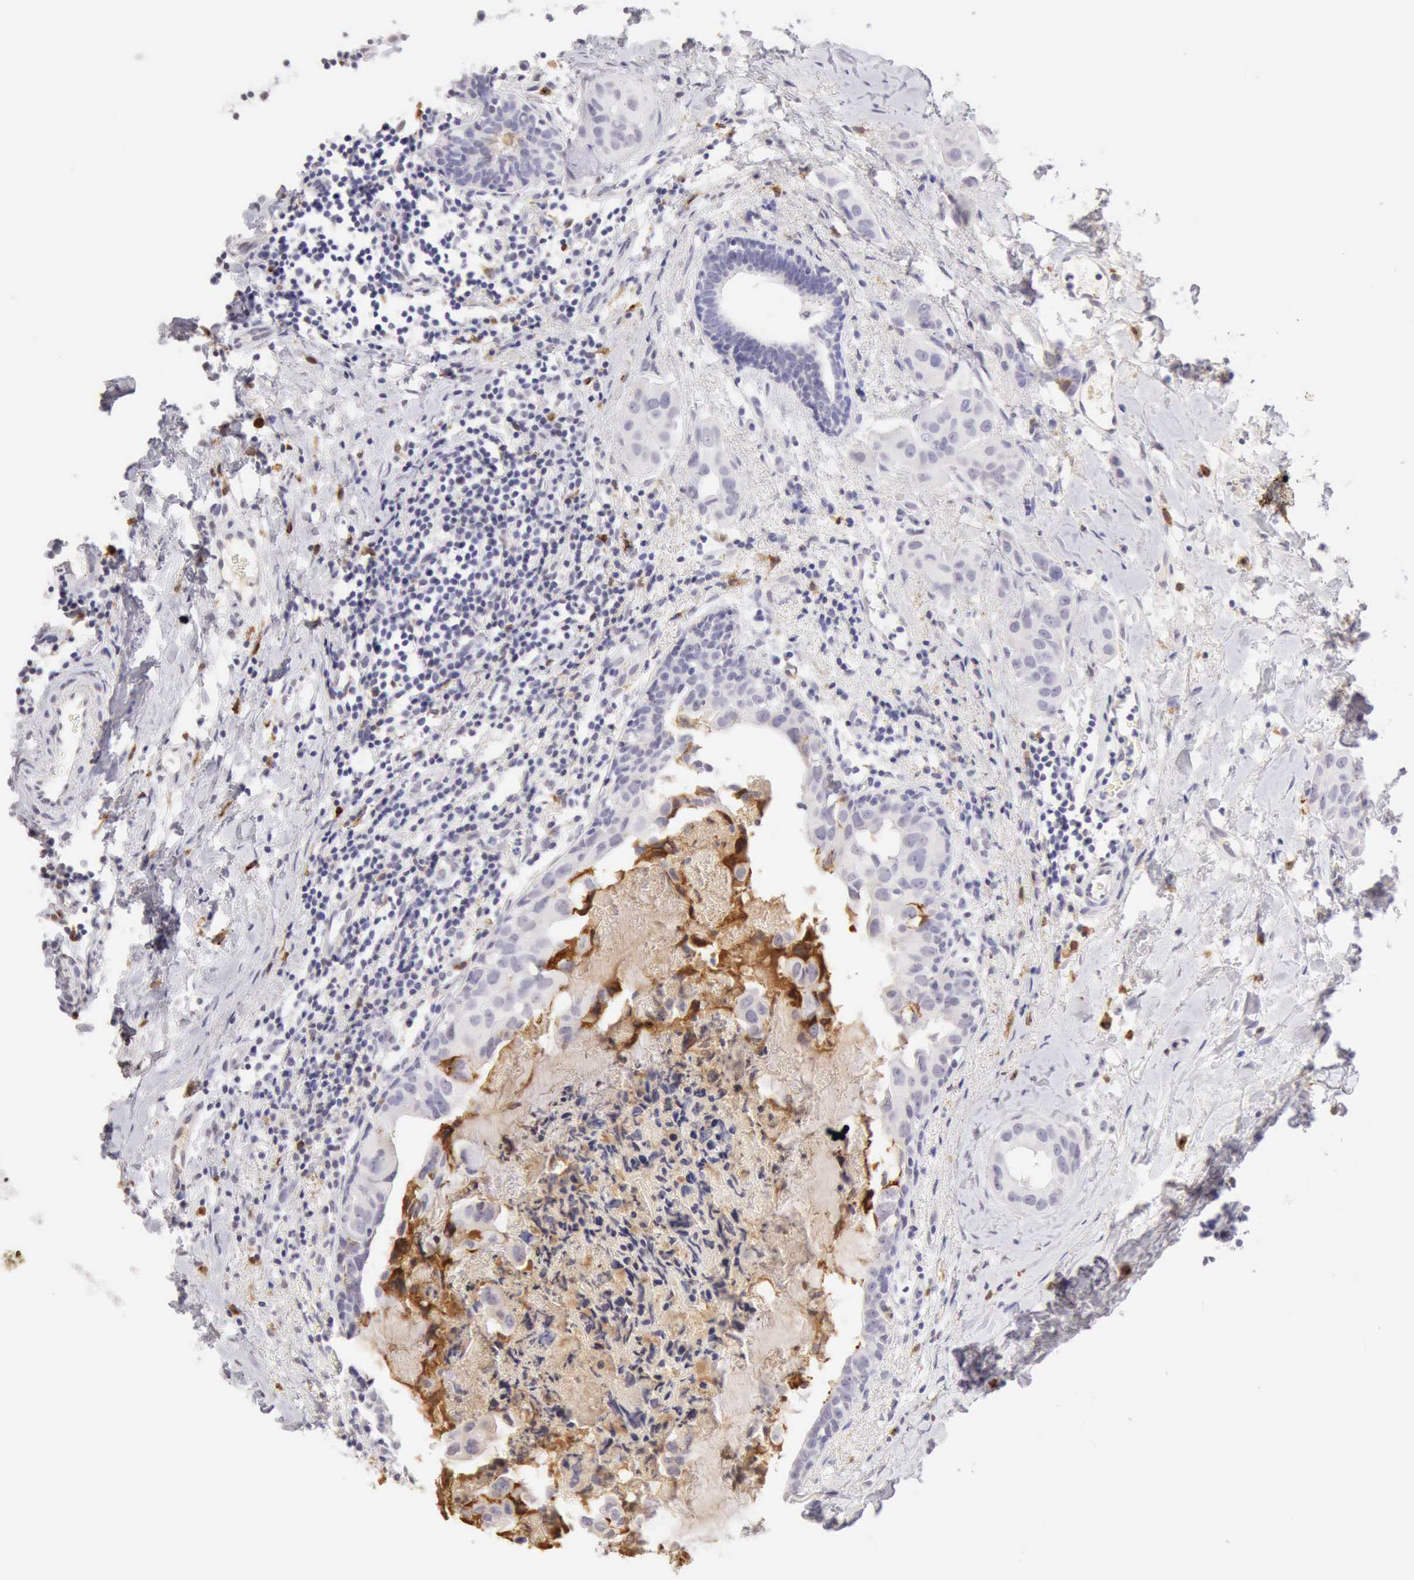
{"staining": {"intensity": "negative", "quantity": "none", "location": "none"}, "tissue": "breast cancer", "cell_type": "Tumor cells", "image_type": "cancer", "snomed": [{"axis": "morphology", "description": "Duct carcinoma"}, {"axis": "topography", "description": "Breast"}], "caption": "An image of human invasive ductal carcinoma (breast) is negative for staining in tumor cells.", "gene": "RNASE1", "patient": {"sex": "female", "age": 40}}